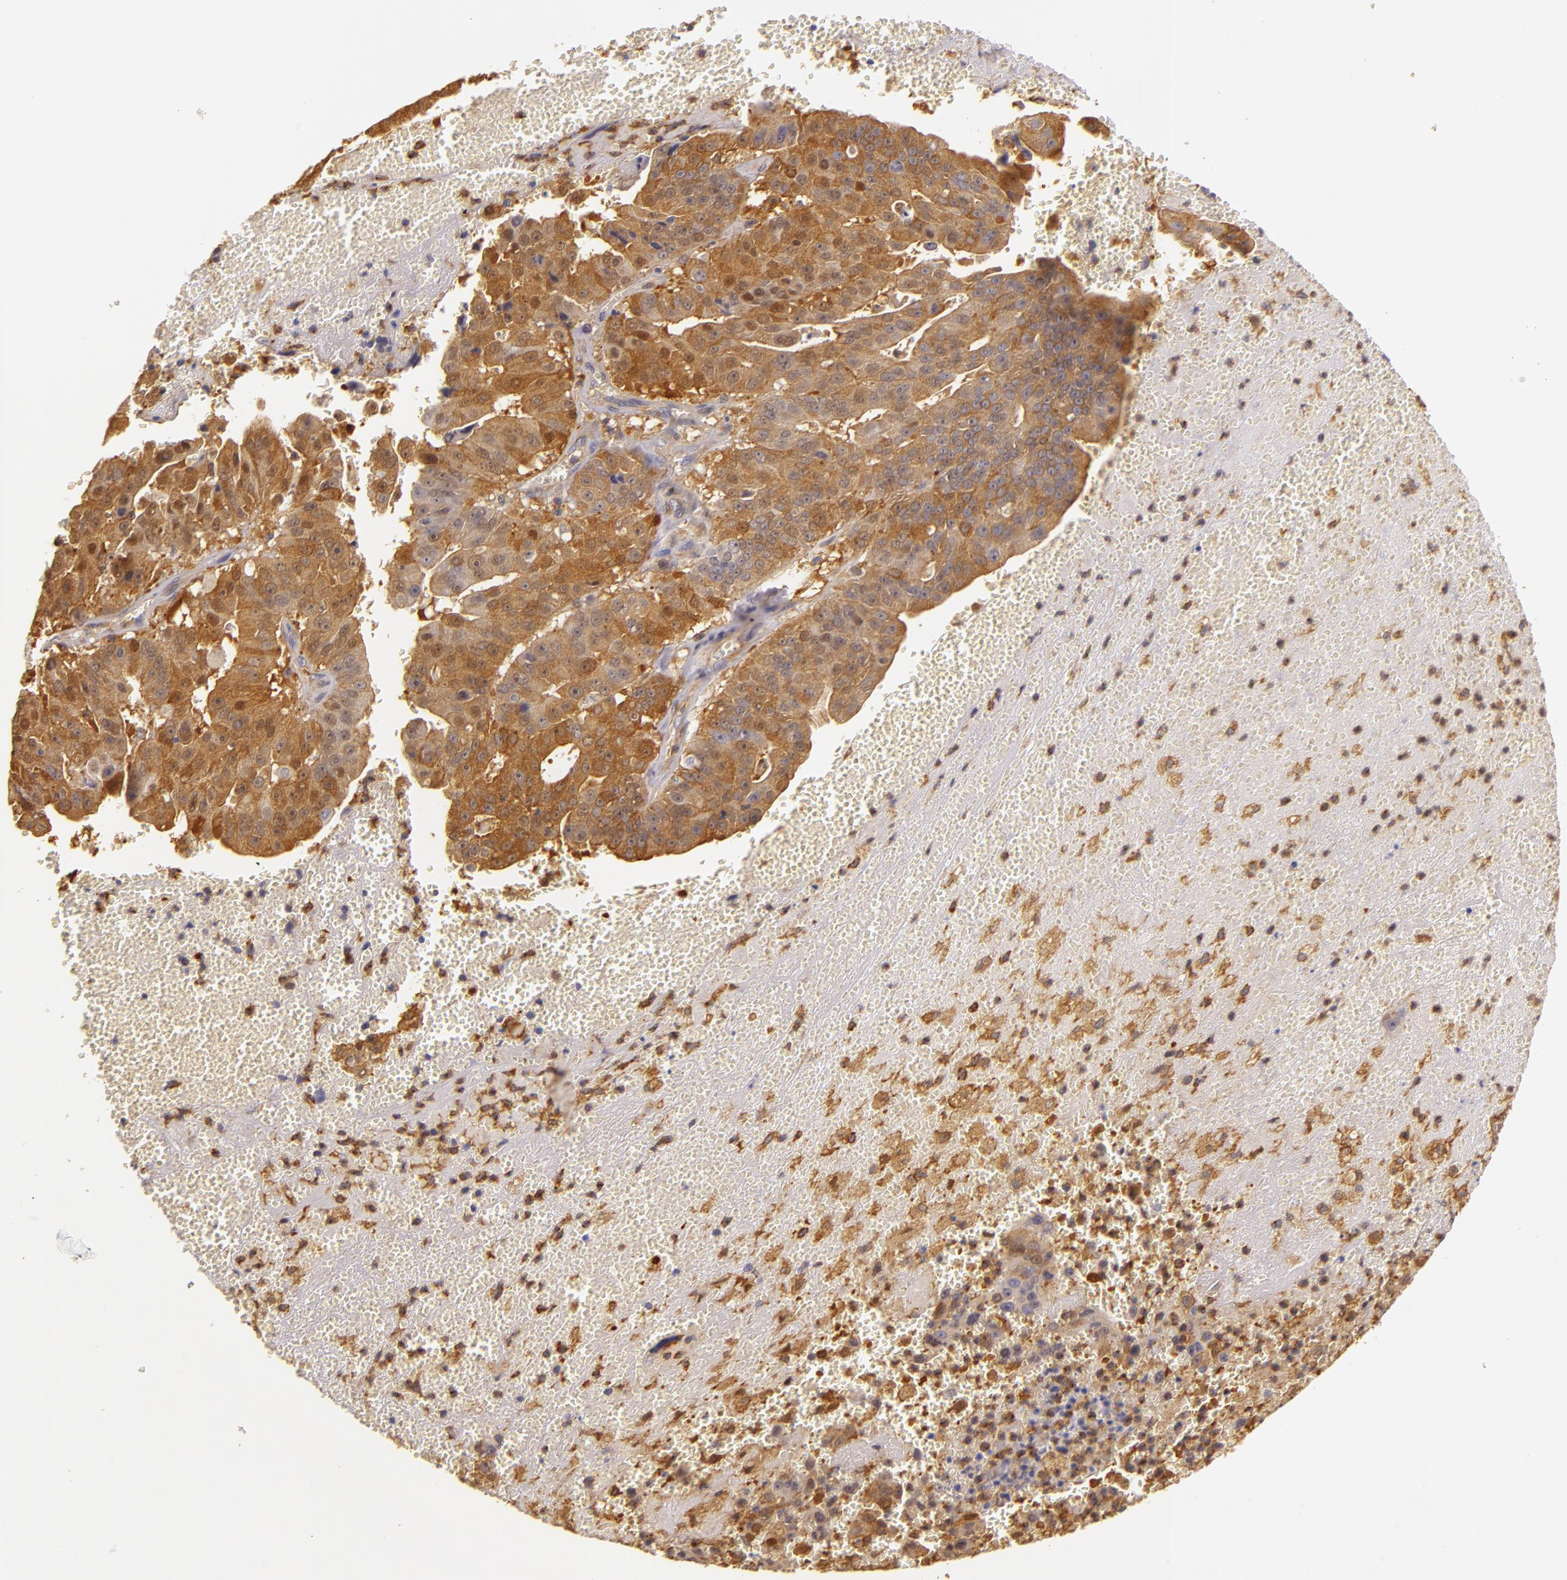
{"staining": {"intensity": "strong", "quantity": ">75%", "location": "cytoplasmic/membranous"}, "tissue": "liver cancer", "cell_type": "Tumor cells", "image_type": "cancer", "snomed": [{"axis": "morphology", "description": "Cholangiocarcinoma"}, {"axis": "topography", "description": "Liver"}], "caption": "This is an image of immunohistochemistry (IHC) staining of cholangiocarcinoma (liver), which shows strong expression in the cytoplasmic/membranous of tumor cells.", "gene": "TOM1", "patient": {"sex": "female", "age": 79}}